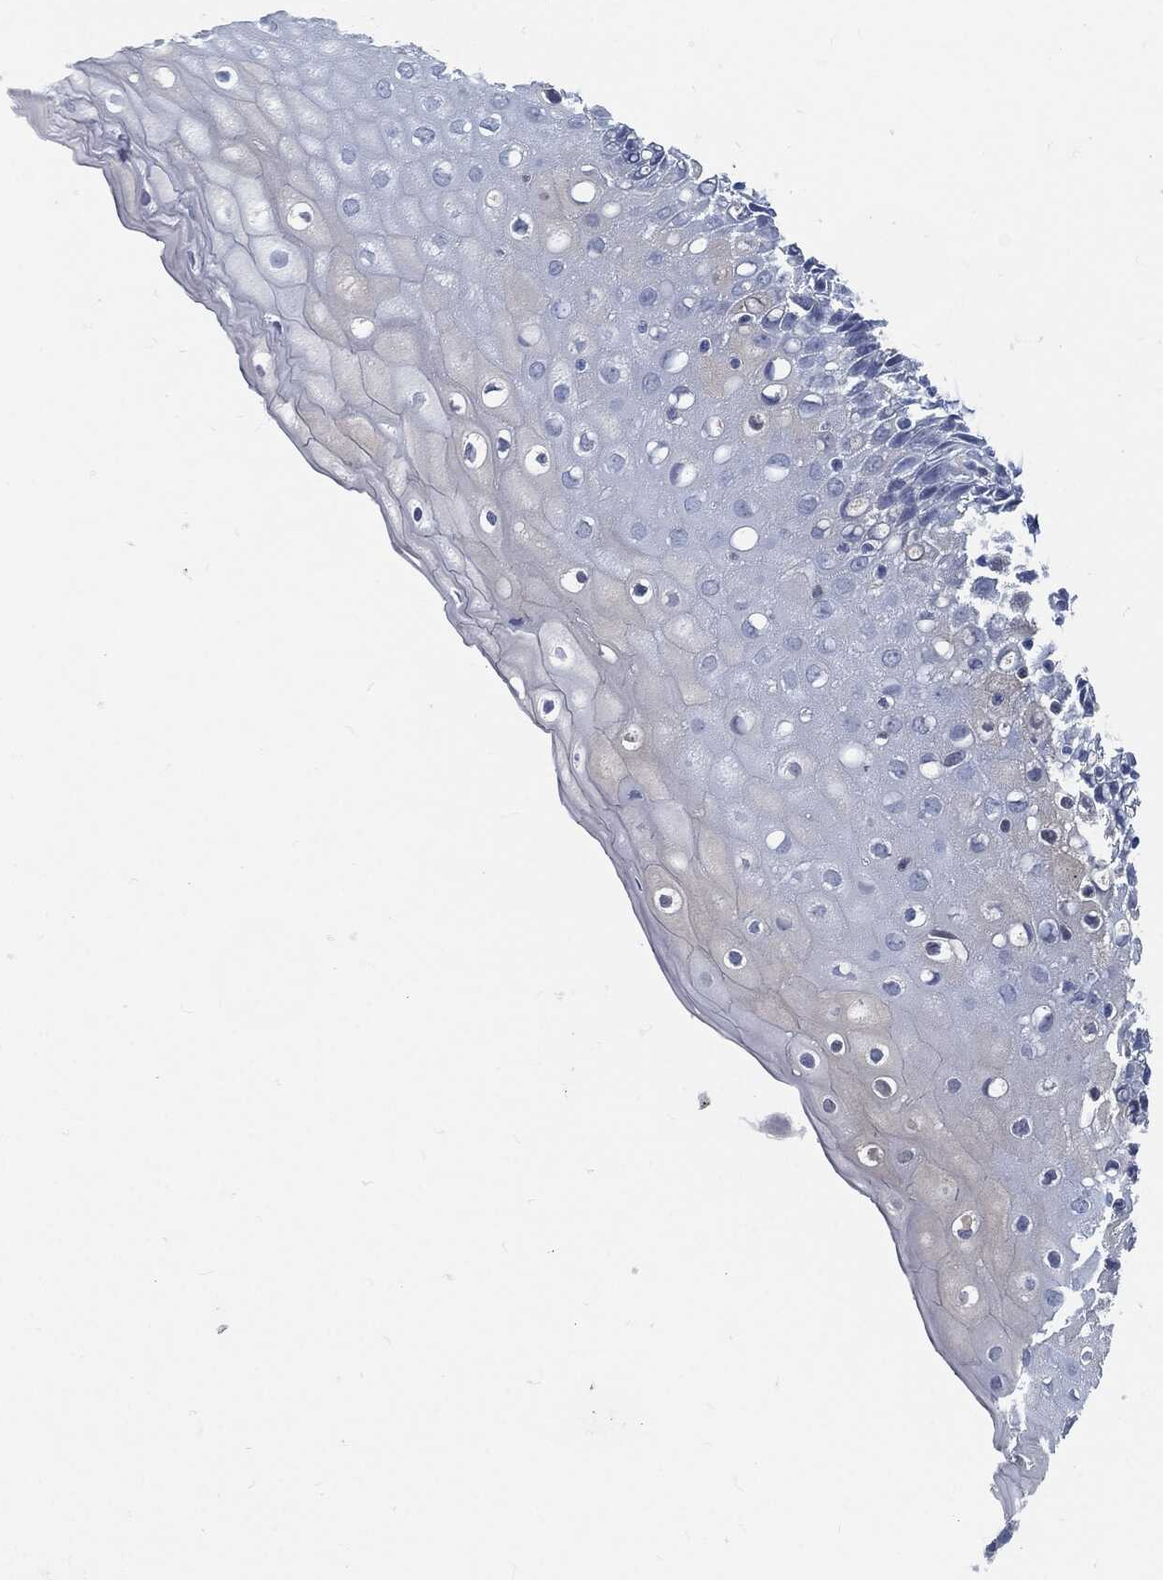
{"staining": {"intensity": "negative", "quantity": "none", "location": "none"}, "tissue": "cervix", "cell_type": "Glandular cells", "image_type": "normal", "snomed": [{"axis": "morphology", "description": "Normal tissue, NOS"}, {"axis": "topography", "description": "Cervix"}], "caption": "Histopathology image shows no protein staining in glandular cells of benign cervix.", "gene": "MST1", "patient": {"sex": "female", "age": 37}}